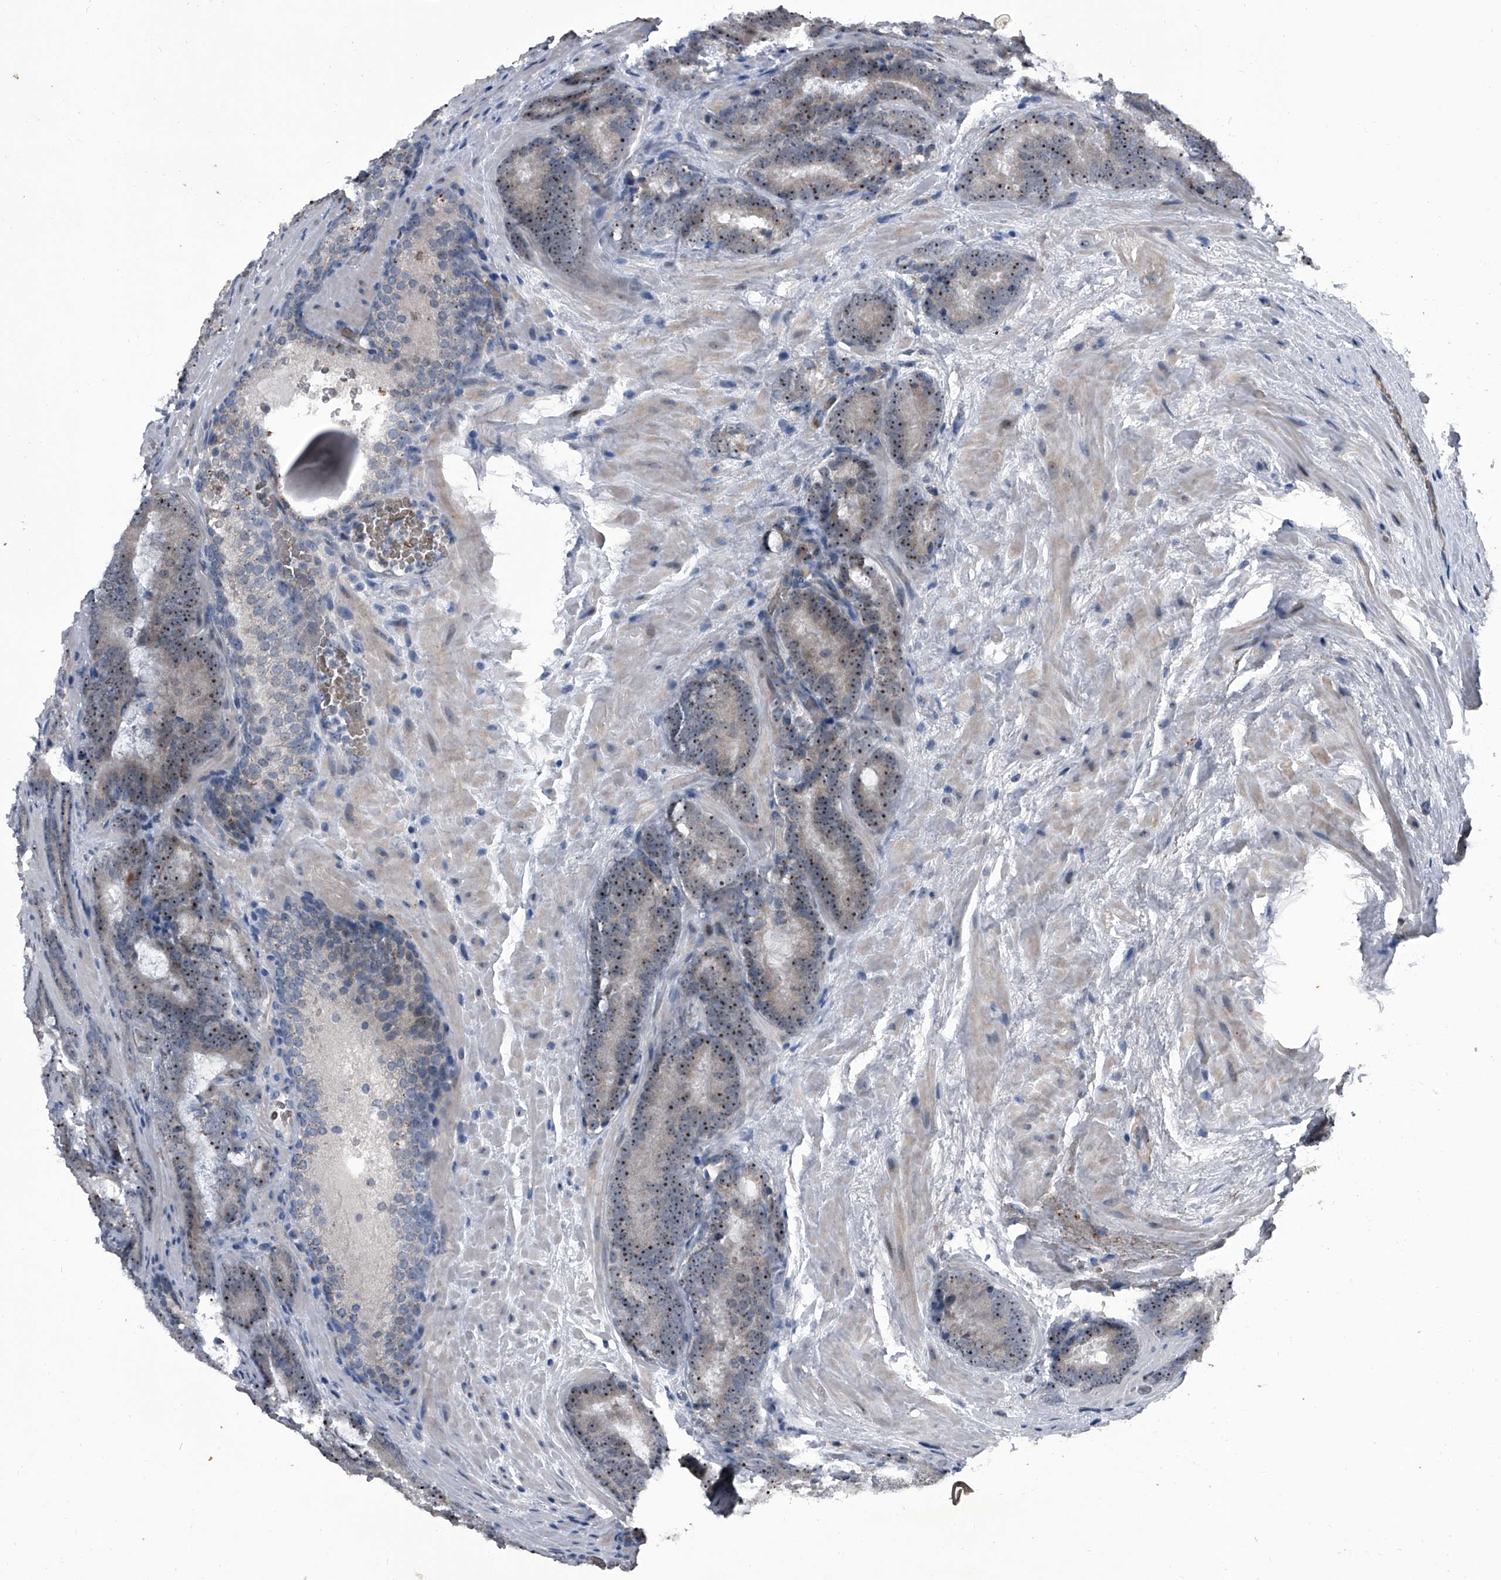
{"staining": {"intensity": "moderate", "quantity": ">75%", "location": "nuclear"}, "tissue": "prostate cancer", "cell_type": "Tumor cells", "image_type": "cancer", "snomed": [{"axis": "morphology", "description": "Adenocarcinoma, High grade"}, {"axis": "topography", "description": "Prostate"}], "caption": "Immunohistochemical staining of human prostate cancer (high-grade adenocarcinoma) exhibits moderate nuclear protein positivity in about >75% of tumor cells.", "gene": "CEP85L", "patient": {"sex": "male", "age": 66}}